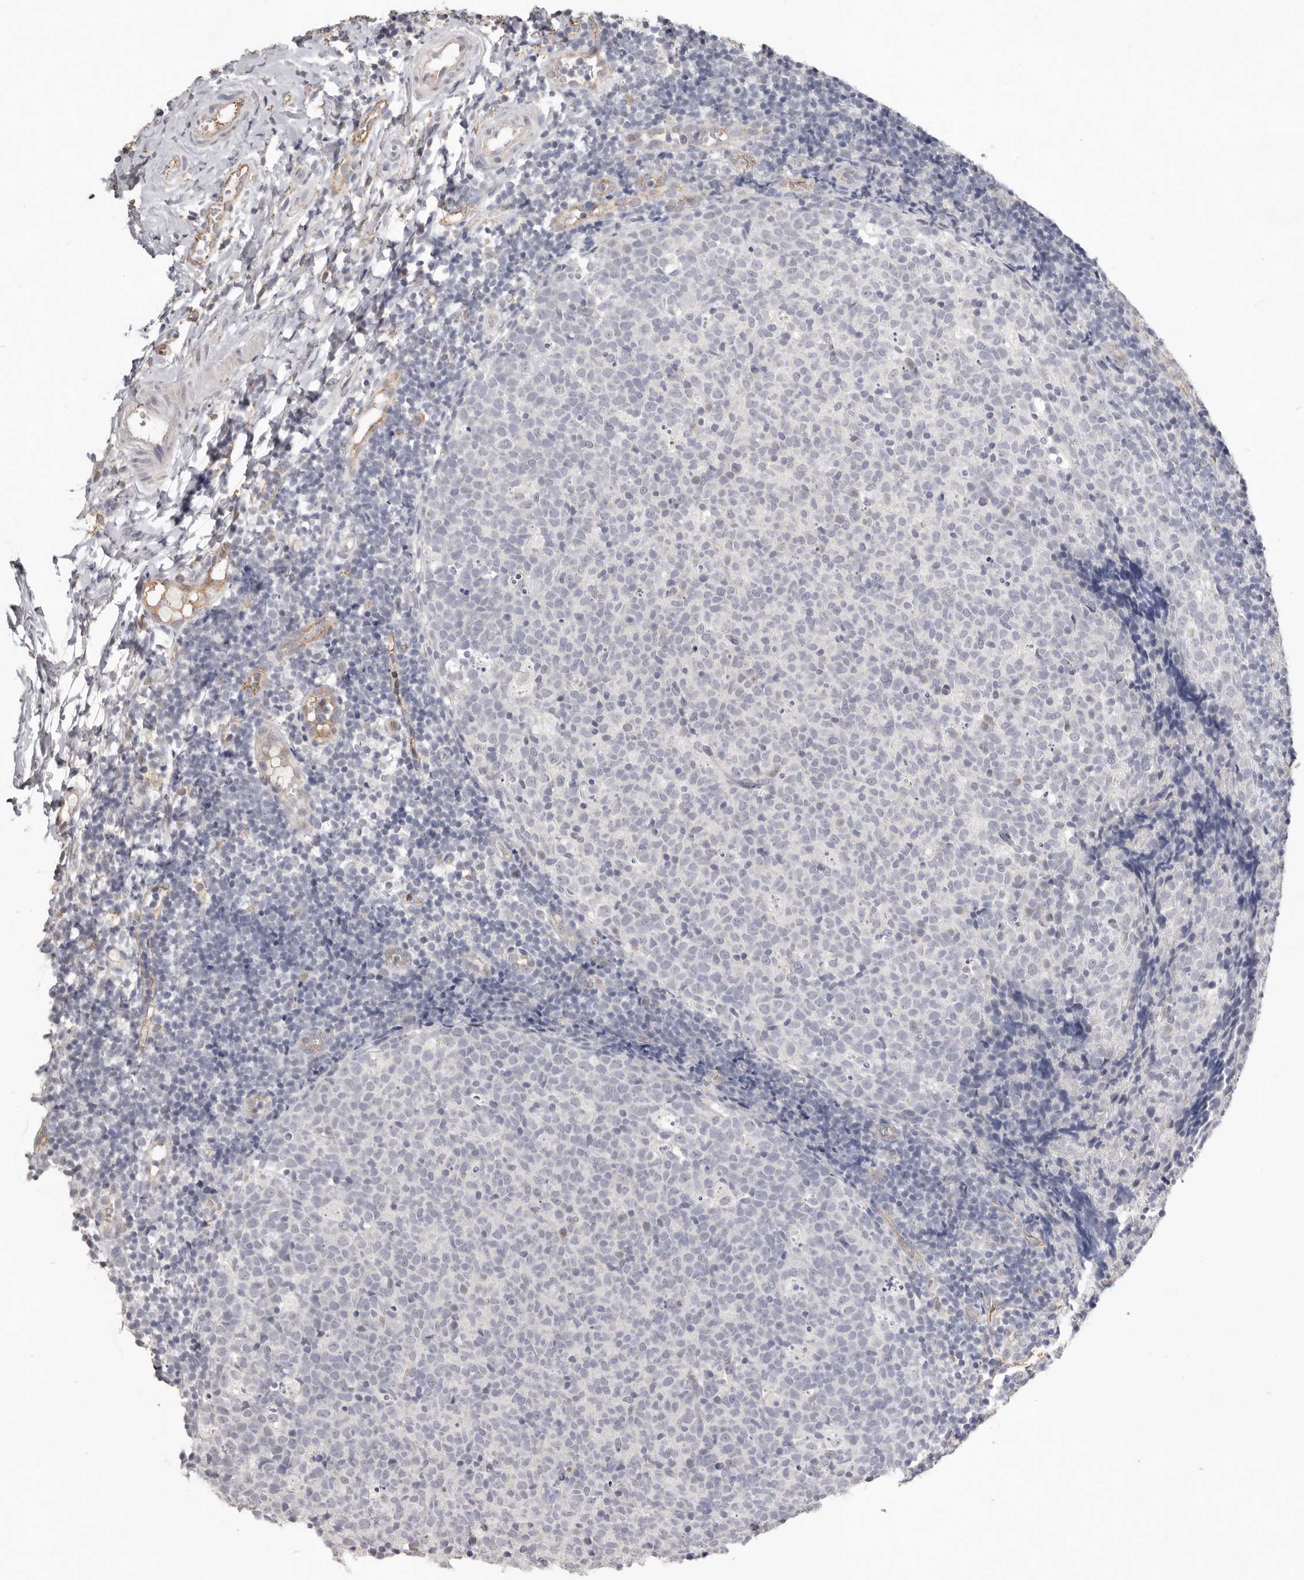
{"staining": {"intensity": "negative", "quantity": "none", "location": "none"}, "tissue": "tonsil", "cell_type": "Germinal center cells", "image_type": "normal", "snomed": [{"axis": "morphology", "description": "Normal tissue, NOS"}, {"axis": "topography", "description": "Tonsil"}], "caption": "Immunohistochemistry micrograph of normal tonsil: tonsil stained with DAB (3,3'-diaminobenzidine) reveals no significant protein expression in germinal center cells. The staining was performed using DAB (3,3'-diaminobenzidine) to visualize the protein expression in brown, while the nuclei were stained in blue with hematoxylin (Magnification: 20x).", "gene": "ZYG11B", "patient": {"sex": "female", "age": 19}}